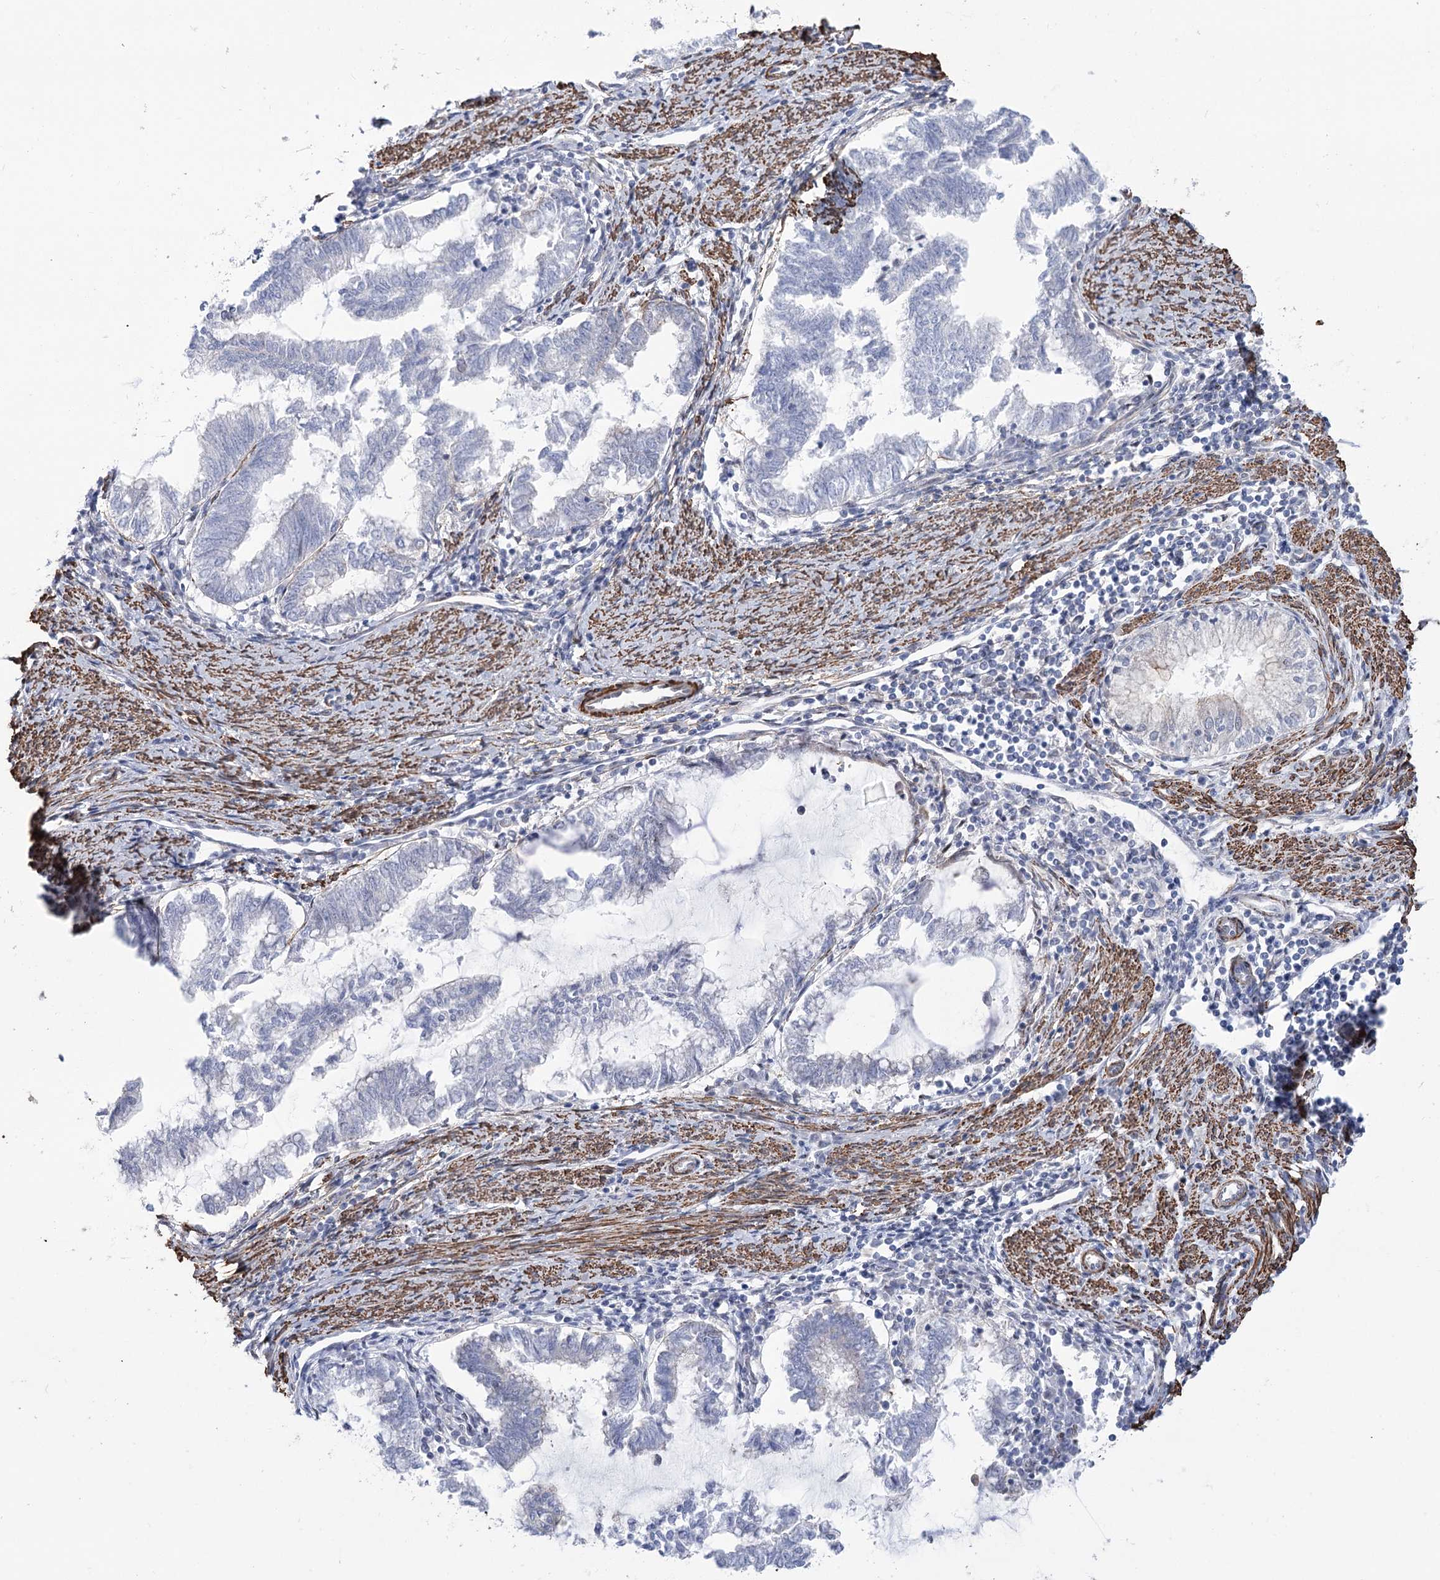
{"staining": {"intensity": "negative", "quantity": "none", "location": "none"}, "tissue": "endometrial cancer", "cell_type": "Tumor cells", "image_type": "cancer", "snomed": [{"axis": "morphology", "description": "Adenocarcinoma, NOS"}, {"axis": "topography", "description": "Endometrium"}], "caption": "A photomicrograph of endometrial adenocarcinoma stained for a protein exhibits no brown staining in tumor cells.", "gene": "WASHC3", "patient": {"sex": "female", "age": 79}}